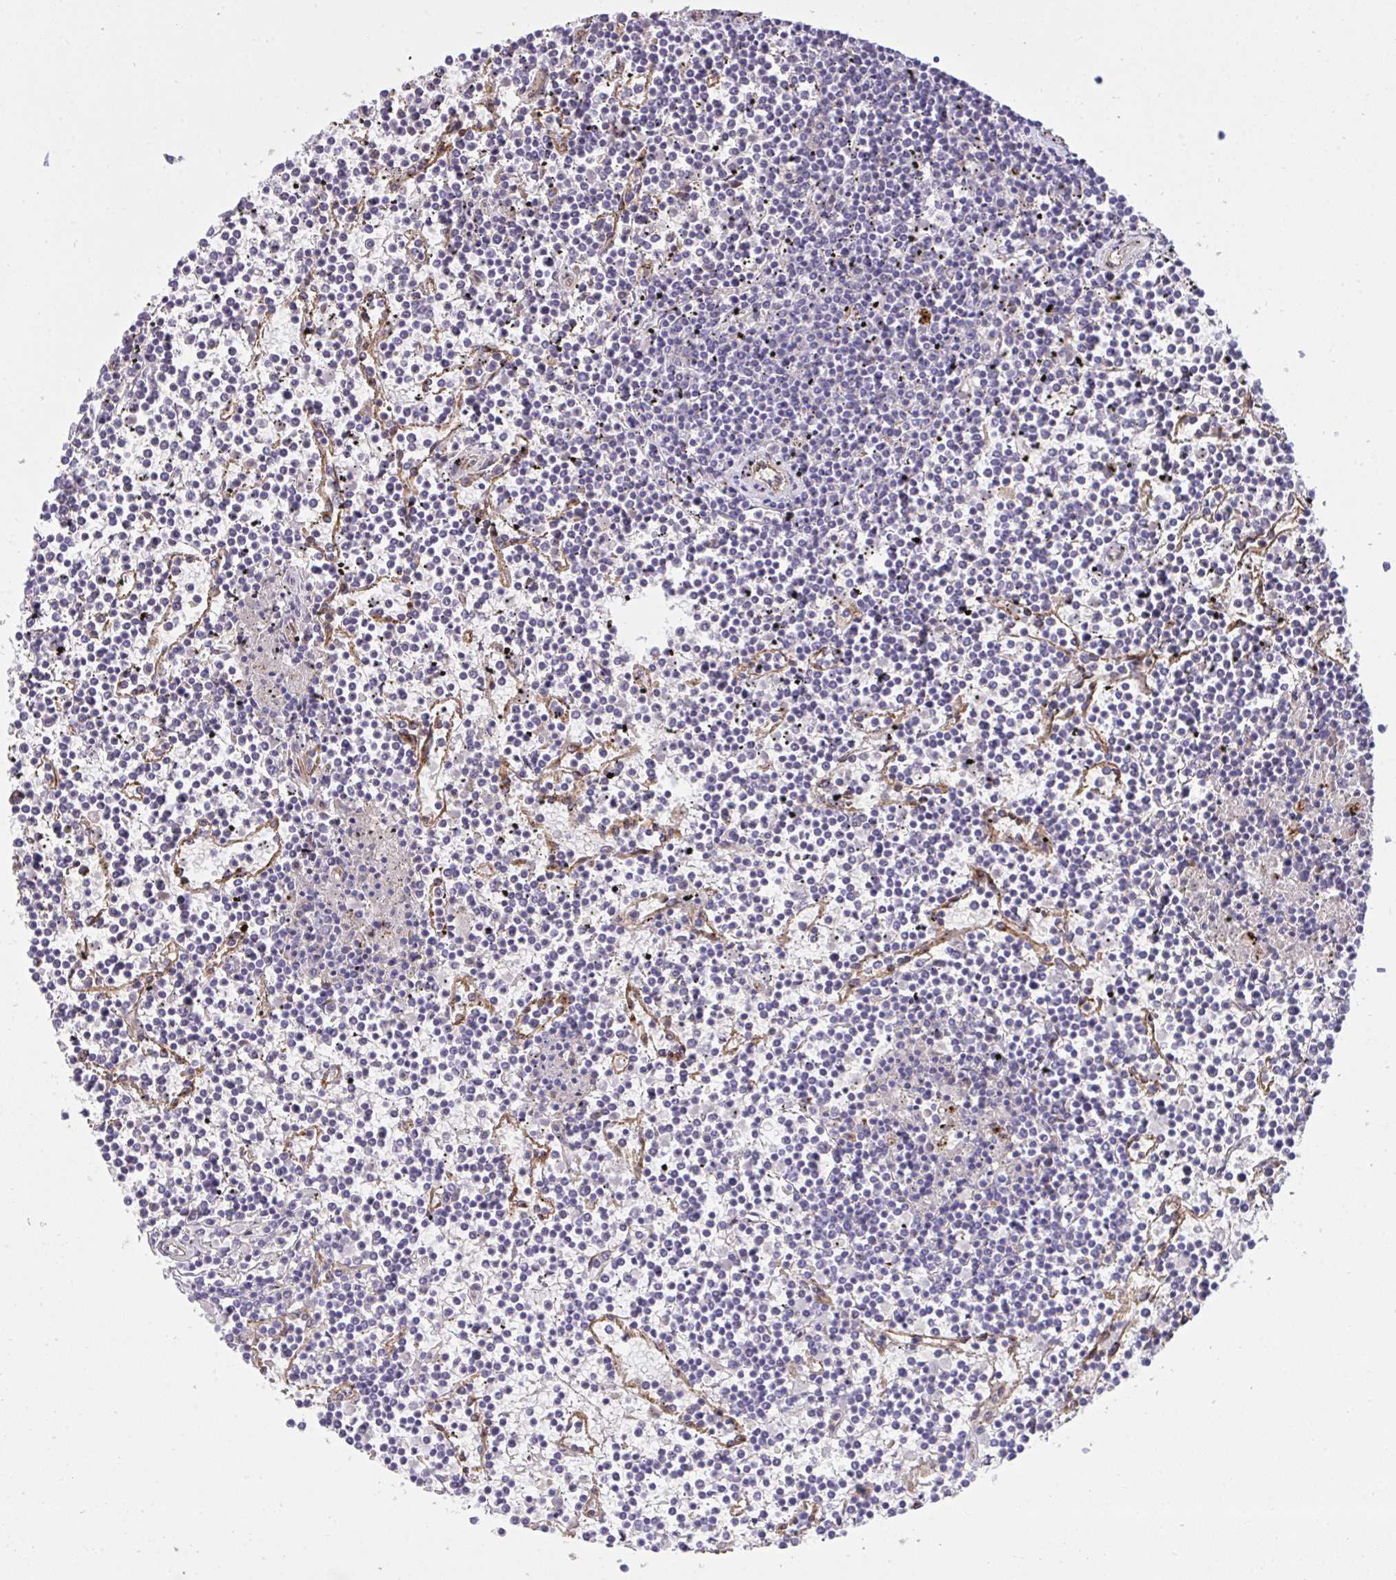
{"staining": {"intensity": "negative", "quantity": "none", "location": "none"}, "tissue": "lymphoma", "cell_type": "Tumor cells", "image_type": "cancer", "snomed": [{"axis": "morphology", "description": "Malignant lymphoma, non-Hodgkin's type, Low grade"}, {"axis": "topography", "description": "Spleen"}], "caption": "This is an immunohistochemistry histopathology image of human low-grade malignant lymphoma, non-Hodgkin's type. There is no expression in tumor cells.", "gene": "F2", "patient": {"sex": "female", "age": 19}}